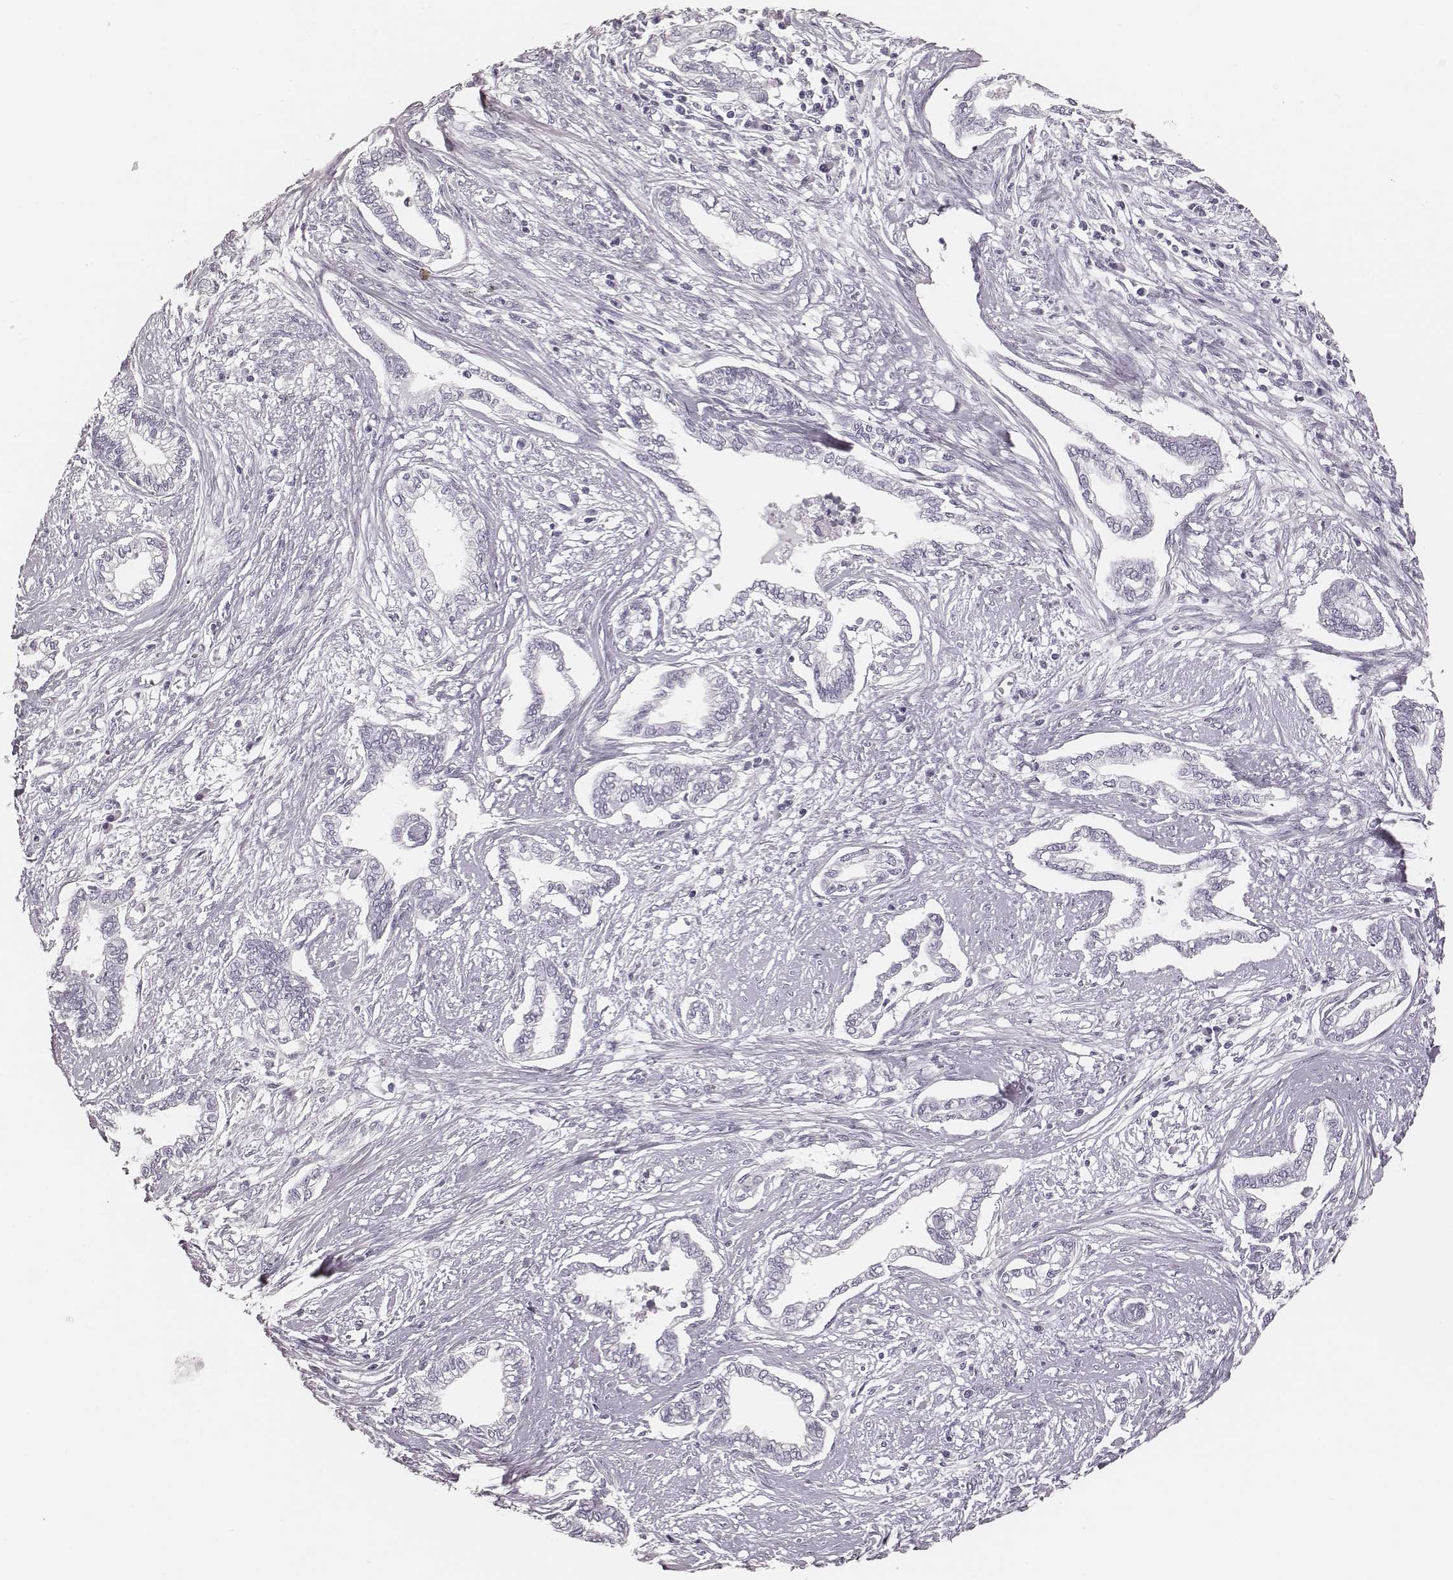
{"staining": {"intensity": "negative", "quantity": "none", "location": "none"}, "tissue": "cervical cancer", "cell_type": "Tumor cells", "image_type": "cancer", "snomed": [{"axis": "morphology", "description": "Adenocarcinoma, NOS"}, {"axis": "topography", "description": "Cervix"}], "caption": "This image is of cervical cancer (adenocarcinoma) stained with IHC to label a protein in brown with the nuclei are counter-stained blue. There is no positivity in tumor cells. (Stains: DAB (3,3'-diaminobenzidine) immunohistochemistry (IHC) with hematoxylin counter stain, Microscopy: brightfield microscopy at high magnification).", "gene": "MSX1", "patient": {"sex": "female", "age": 62}}